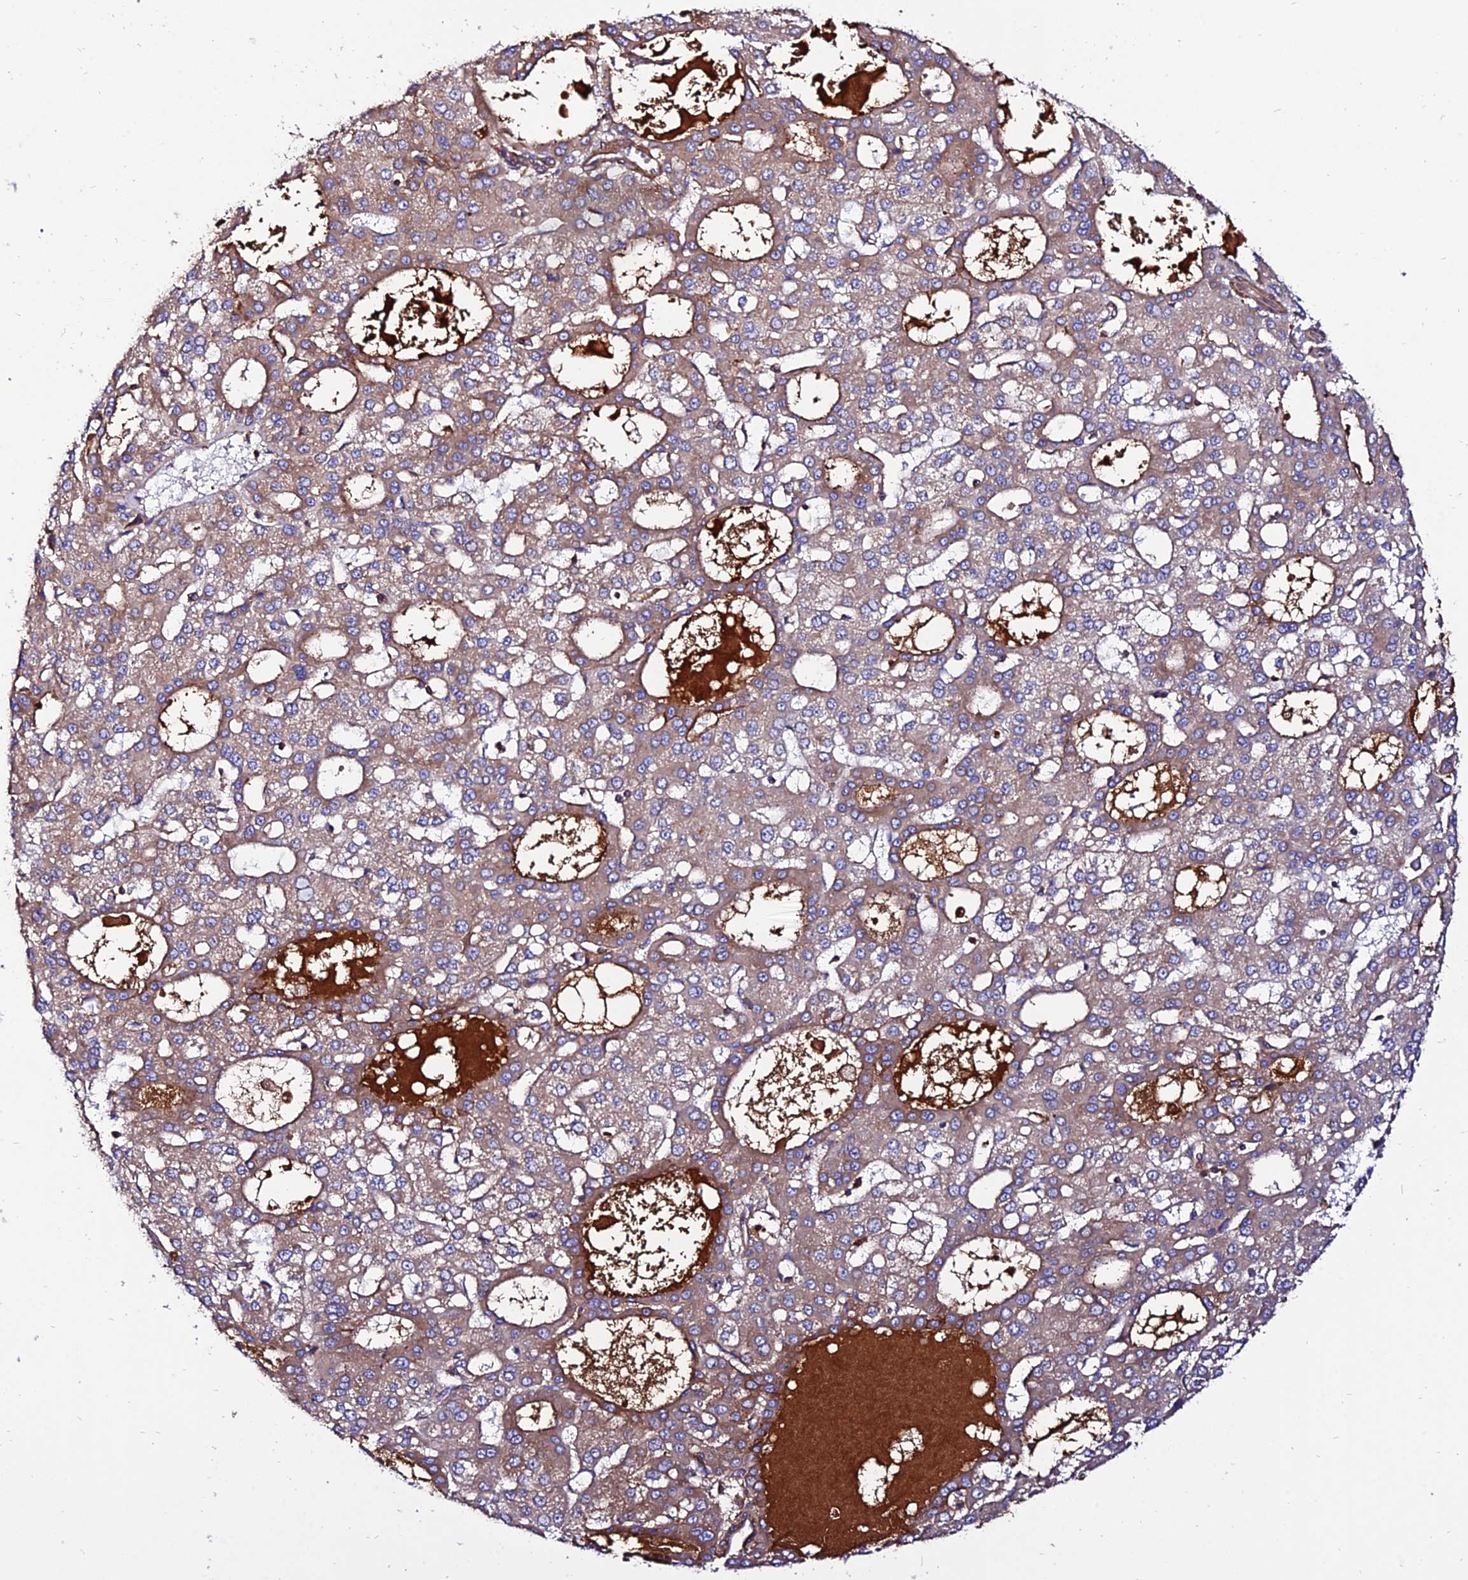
{"staining": {"intensity": "moderate", "quantity": "25%-75%", "location": "cytoplasmic/membranous"}, "tissue": "liver cancer", "cell_type": "Tumor cells", "image_type": "cancer", "snomed": [{"axis": "morphology", "description": "Carcinoma, Hepatocellular, NOS"}, {"axis": "topography", "description": "Liver"}], "caption": "Immunohistochemical staining of liver hepatocellular carcinoma demonstrates medium levels of moderate cytoplasmic/membranous protein positivity in approximately 25%-75% of tumor cells.", "gene": "PYM1", "patient": {"sex": "male", "age": 47}}